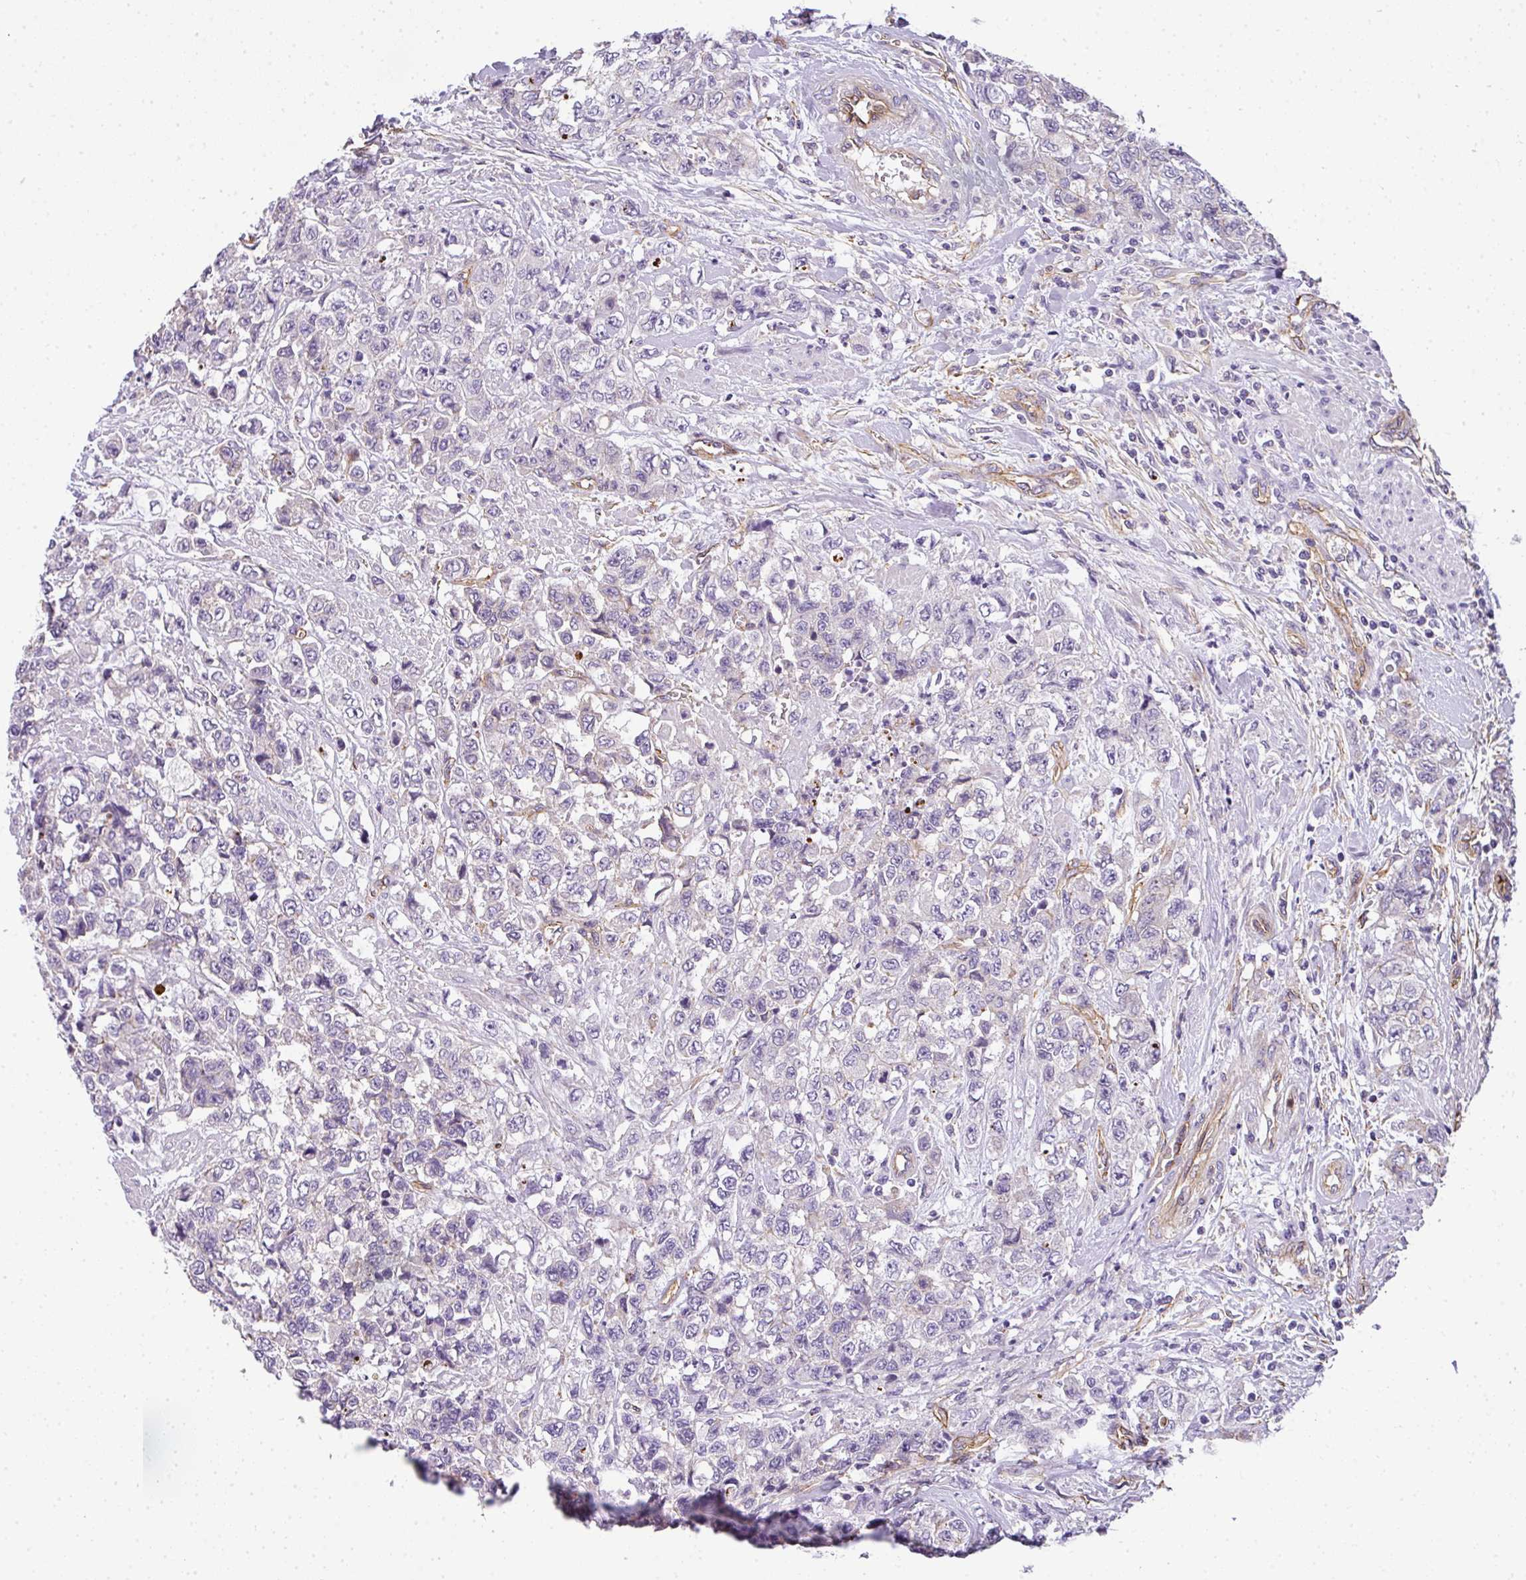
{"staining": {"intensity": "negative", "quantity": "none", "location": "none"}, "tissue": "urothelial cancer", "cell_type": "Tumor cells", "image_type": "cancer", "snomed": [{"axis": "morphology", "description": "Urothelial carcinoma, High grade"}, {"axis": "topography", "description": "Urinary bladder"}], "caption": "A photomicrograph of high-grade urothelial carcinoma stained for a protein exhibits no brown staining in tumor cells.", "gene": "OR11H4", "patient": {"sex": "female", "age": 78}}